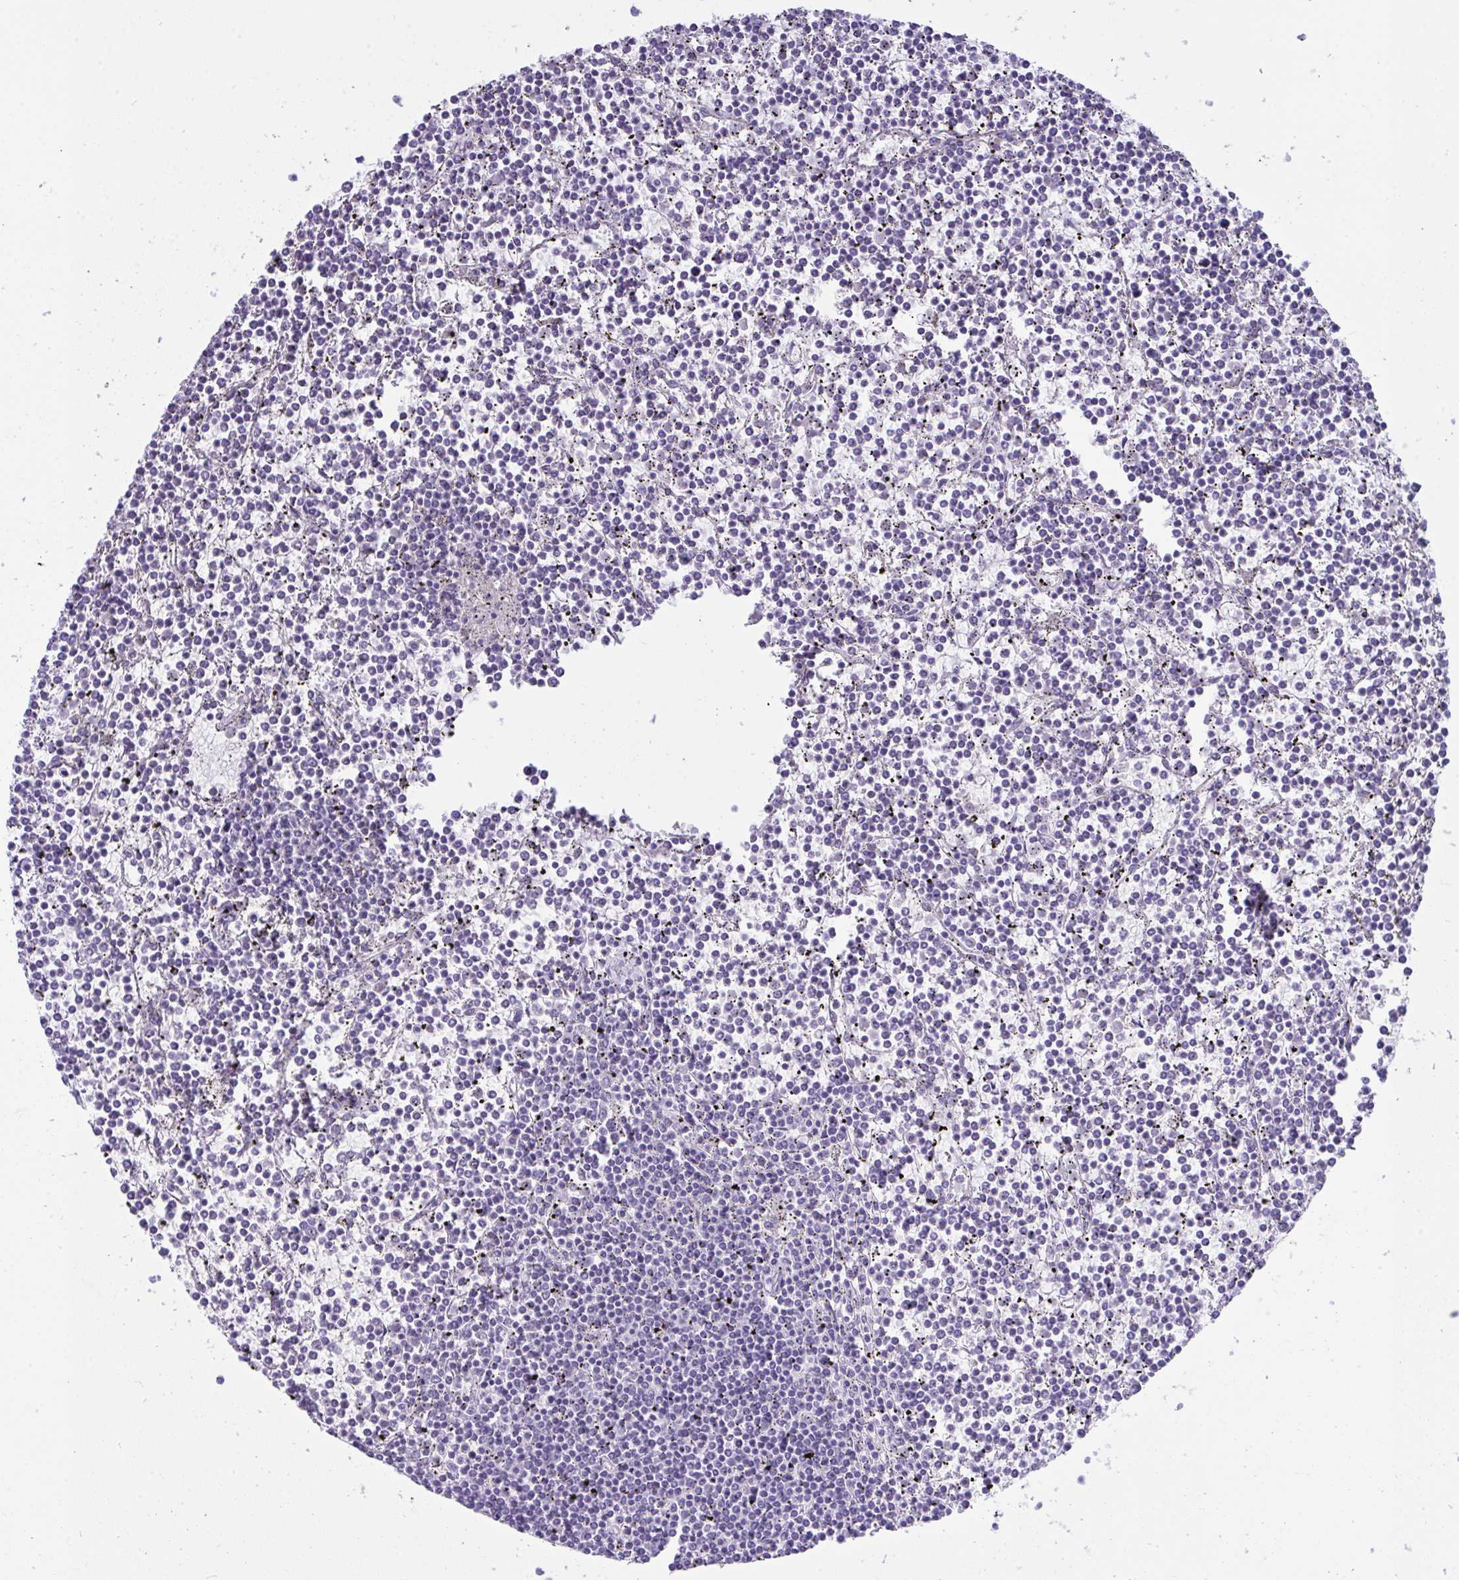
{"staining": {"intensity": "negative", "quantity": "none", "location": "none"}, "tissue": "lymphoma", "cell_type": "Tumor cells", "image_type": "cancer", "snomed": [{"axis": "morphology", "description": "Malignant lymphoma, non-Hodgkin's type, Low grade"}, {"axis": "topography", "description": "Spleen"}], "caption": "DAB immunohistochemical staining of malignant lymphoma, non-Hodgkin's type (low-grade) displays no significant staining in tumor cells.", "gene": "GLB1L2", "patient": {"sex": "female", "age": 19}}